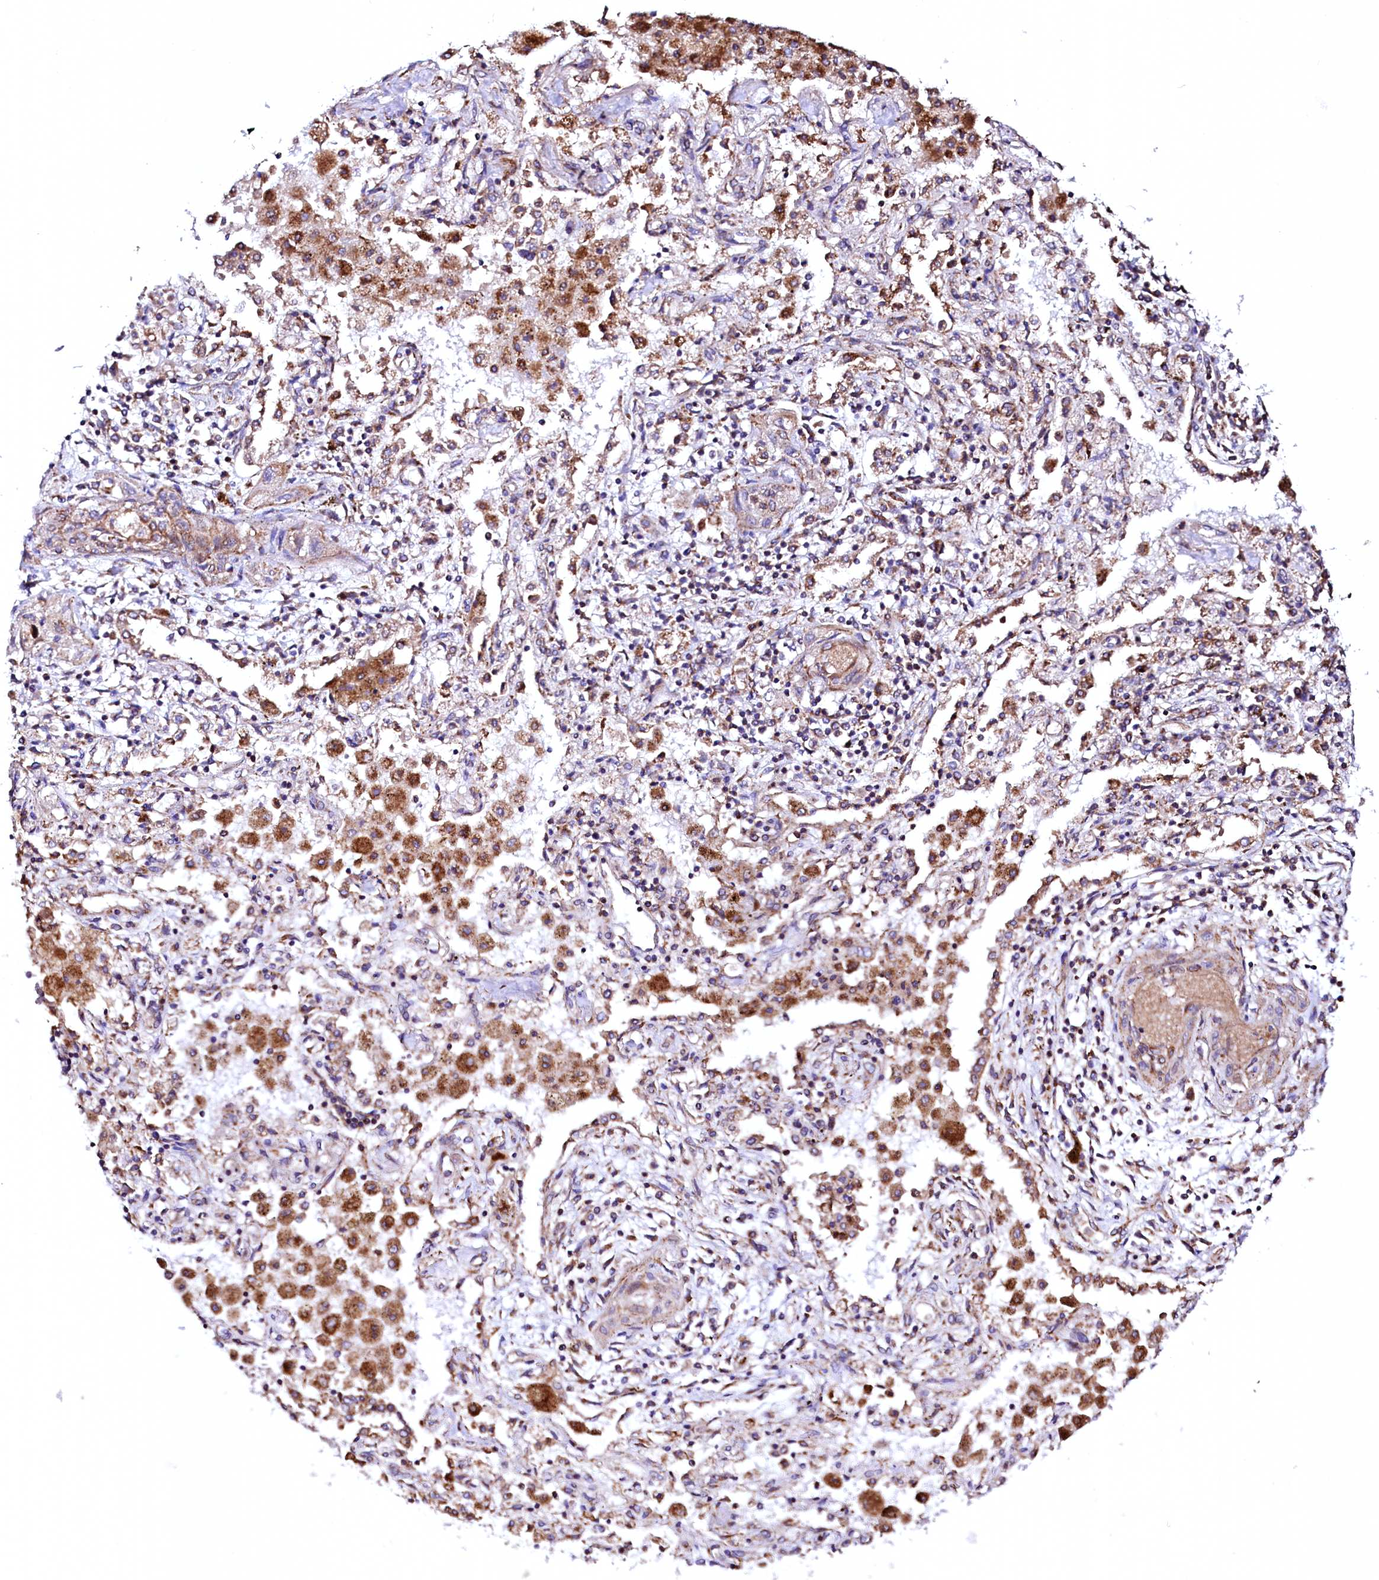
{"staining": {"intensity": "weak", "quantity": ">75%", "location": "cytoplasmic/membranous"}, "tissue": "lung cancer", "cell_type": "Tumor cells", "image_type": "cancer", "snomed": [{"axis": "morphology", "description": "Squamous cell carcinoma, NOS"}, {"axis": "topography", "description": "Lung"}], "caption": "An IHC histopathology image of tumor tissue is shown. Protein staining in brown labels weak cytoplasmic/membranous positivity in lung cancer within tumor cells. The protein of interest is stained brown, and the nuclei are stained in blue (DAB (3,3'-diaminobenzidine) IHC with brightfield microscopy, high magnification).", "gene": "UBE3C", "patient": {"sex": "female", "age": 47}}